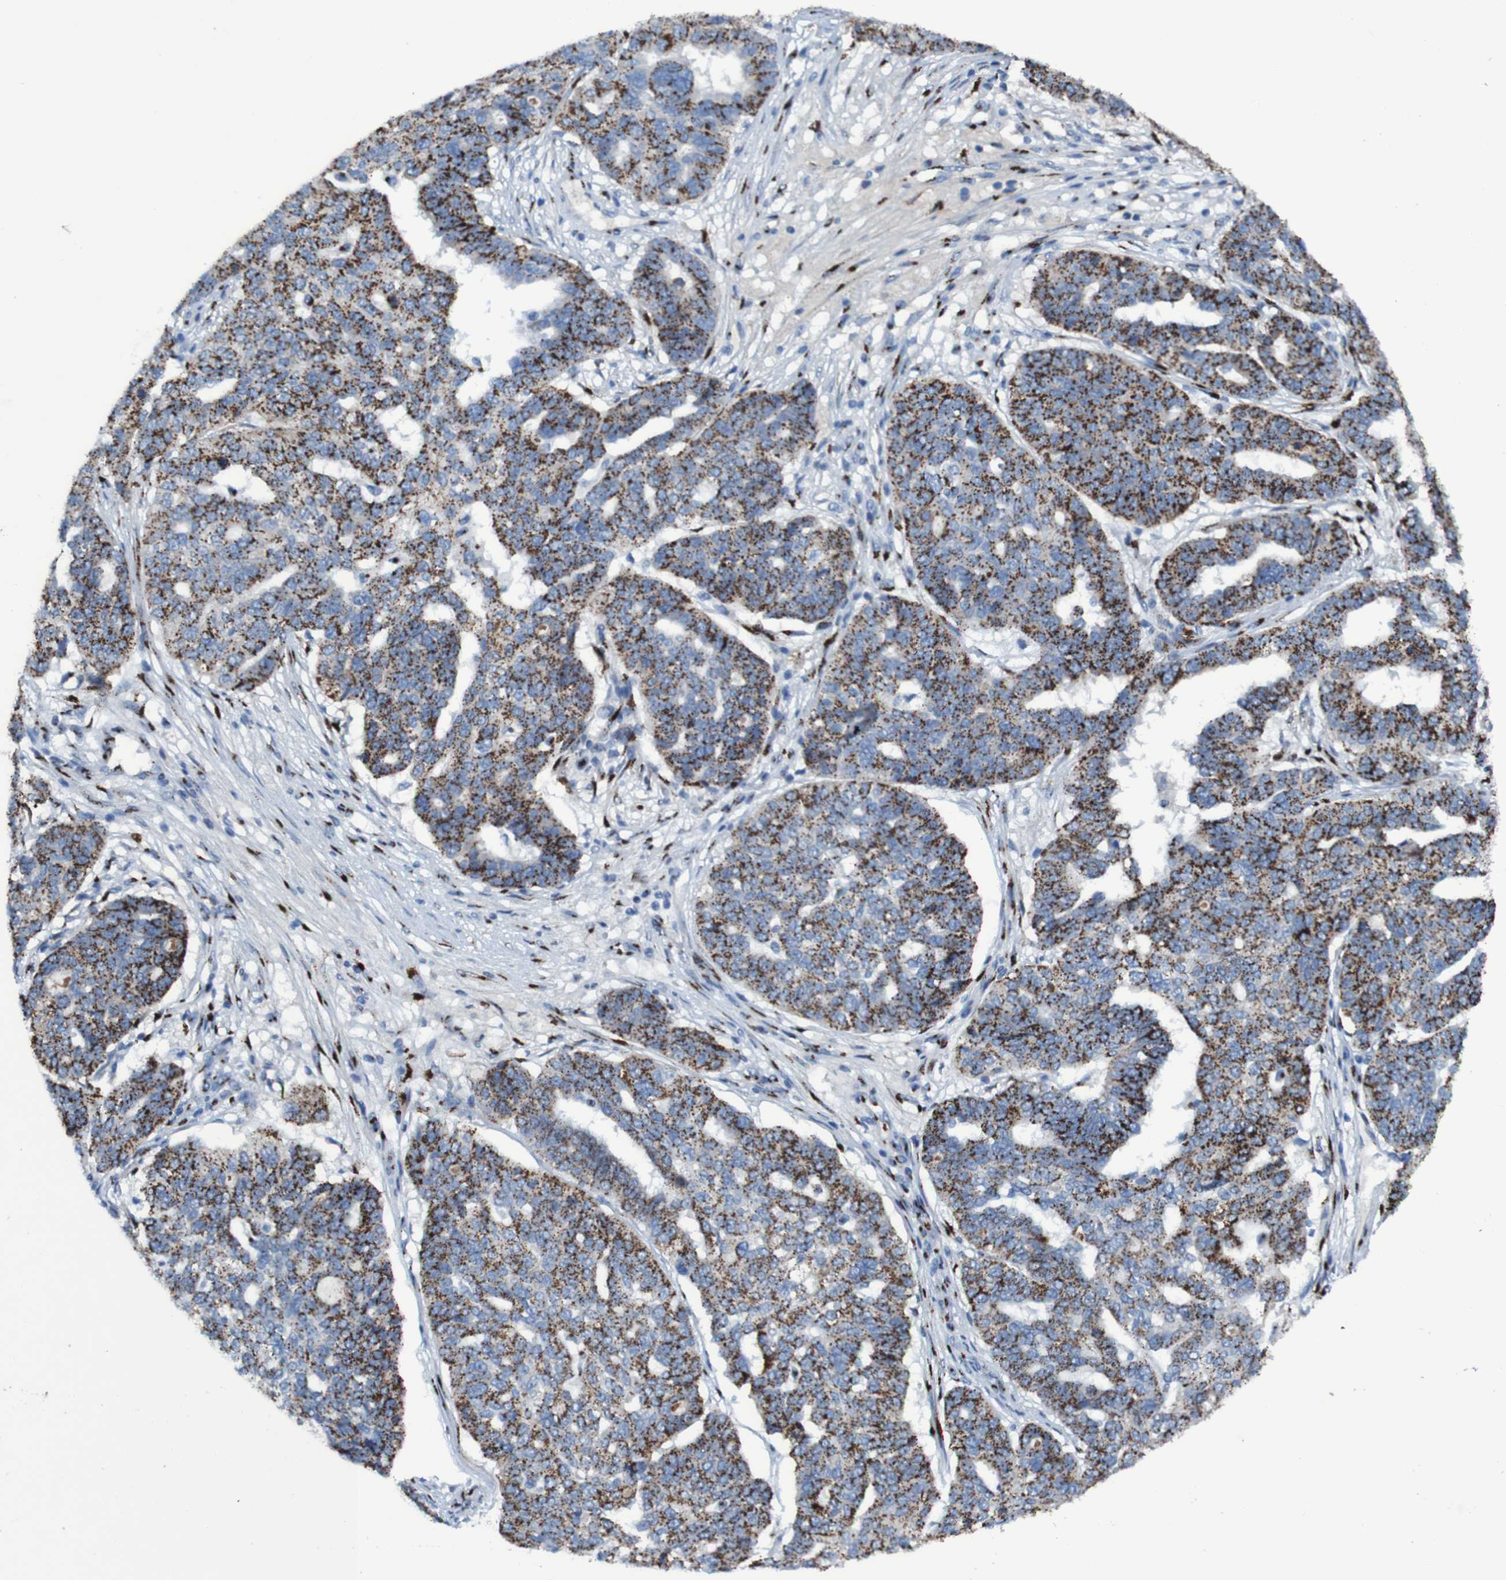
{"staining": {"intensity": "moderate", "quantity": ">75%", "location": "cytoplasmic/membranous"}, "tissue": "ovarian cancer", "cell_type": "Tumor cells", "image_type": "cancer", "snomed": [{"axis": "morphology", "description": "Cystadenocarcinoma, serous, NOS"}, {"axis": "topography", "description": "Ovary"}], "caption": "Protein expression analysis of ovarian cancer (serous cystadenocarcinoma) demonstrates moderate cytoplasmic/membranous expression in approximately >75% of tumor cells.", "gene": "GOLM1", "patient": {"sex": "female", "age": 59}}